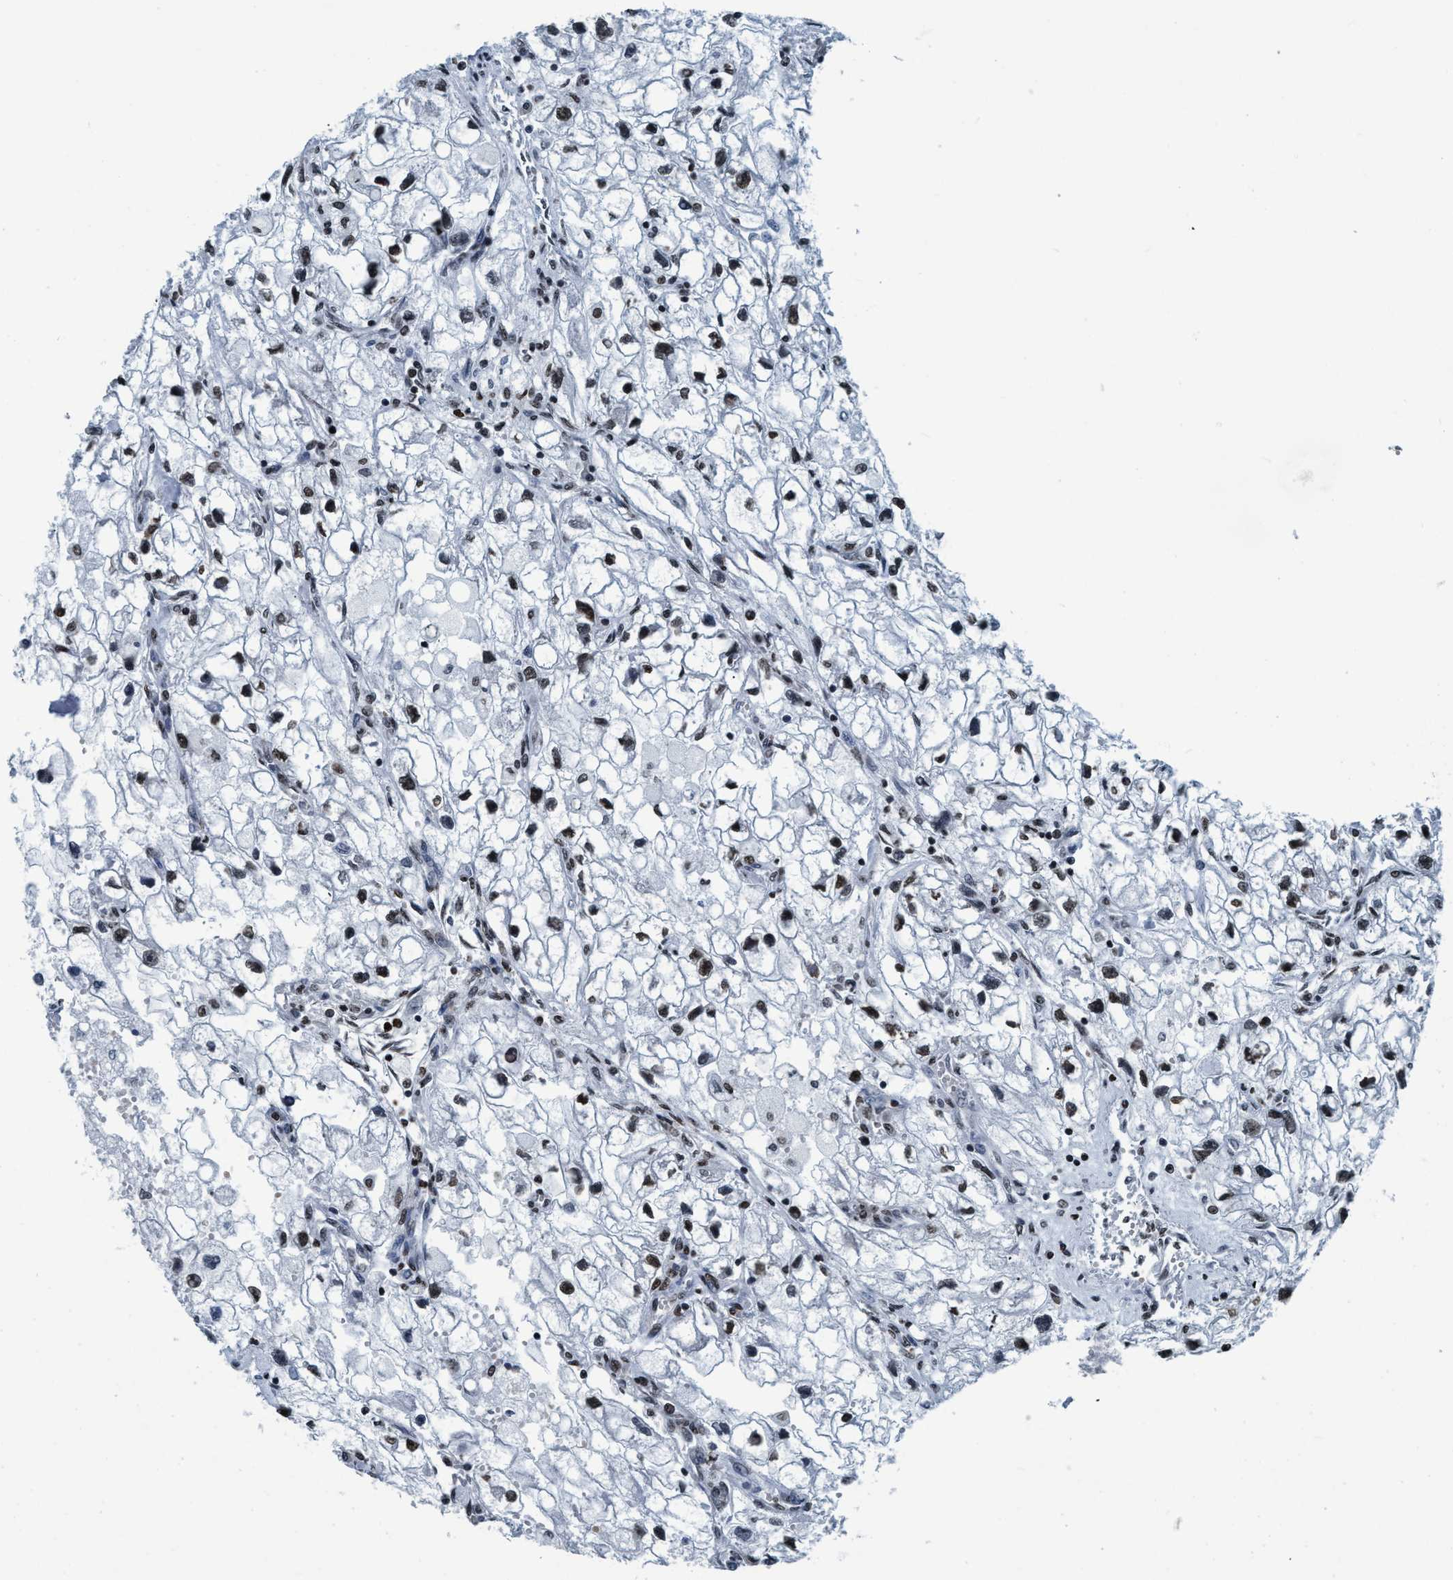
{"staining": {"intensity": "weak", "quantity": ">75%", "location": "nuclear"}, "tissue": "renal cancer", "cell_type": "Tumor cells", "image_type": "cancer", "snomed": [{"axis": "morphology", "description": "Adenocarcinoma, NOS"}, {"axis": "topography", "description": "Kidney"}], "caption": "A high-resolution histopathology image shows IHC staining of renal cancer, which demonstrates weak nuclear staining in approximately >75% of tumor cells.", "gene": "CCNE2", "patient": {"sex": "female", "age": 70}}